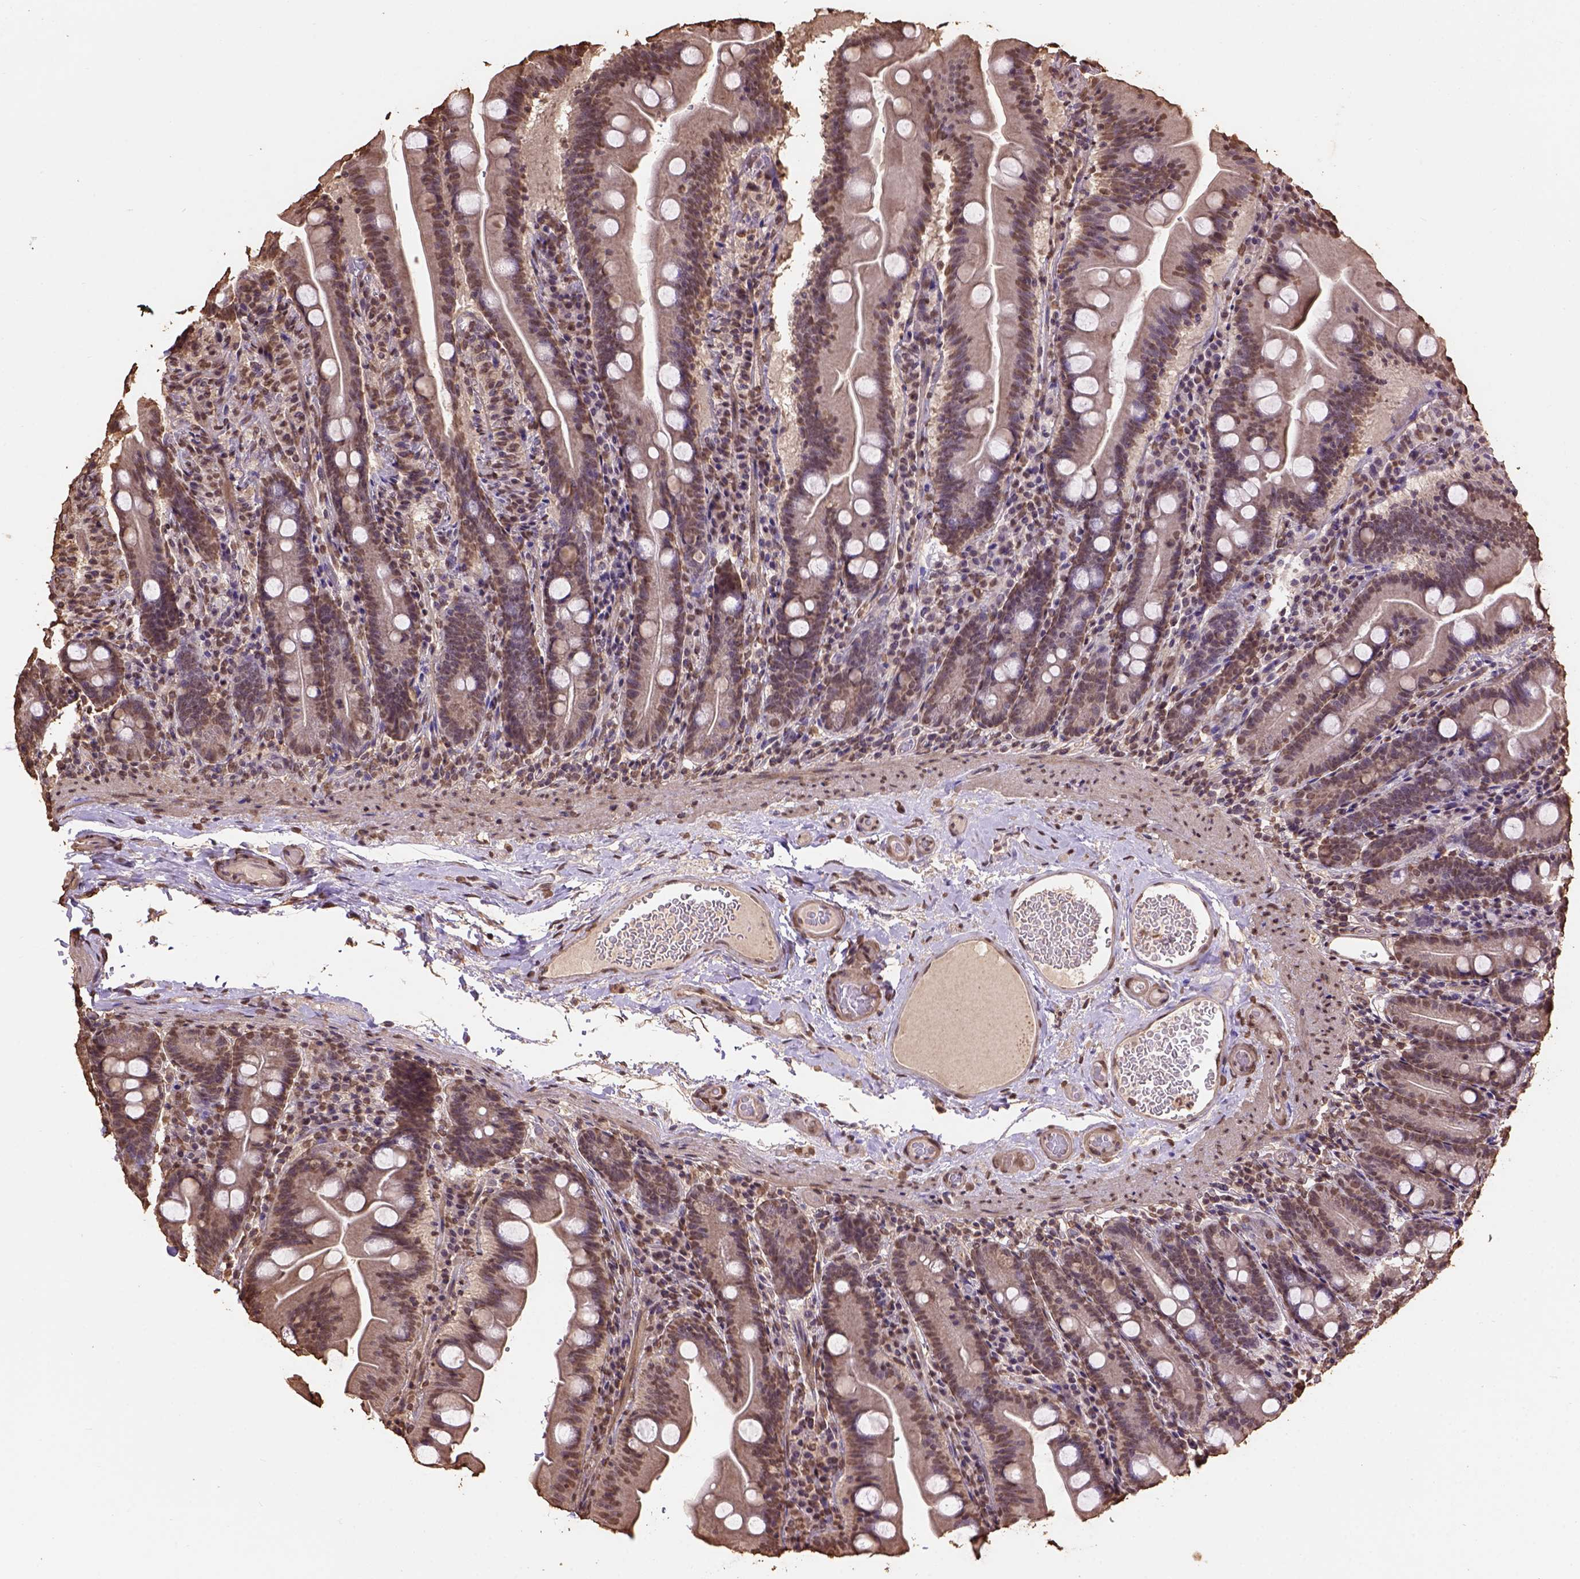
{"staining": {"intensity": "moderate", "quantity": ">75%", "location": "nuclear"}, "tissue": "small intestine", "cell_type": "Glandular cells", "image_type": "normal", "snomed": [{"axis": "morphology", "description": "Normal tissue, NOS"}, {"axis": "topography", "description": "Small intestine"}], "caption": "Human small intestine stained with a brown dye exhibits moderate nuclear positive expression in approximately >75% of glandular cells.", "gene": "CSTF2T", "patient": {"sex": "male", "age": 37}}